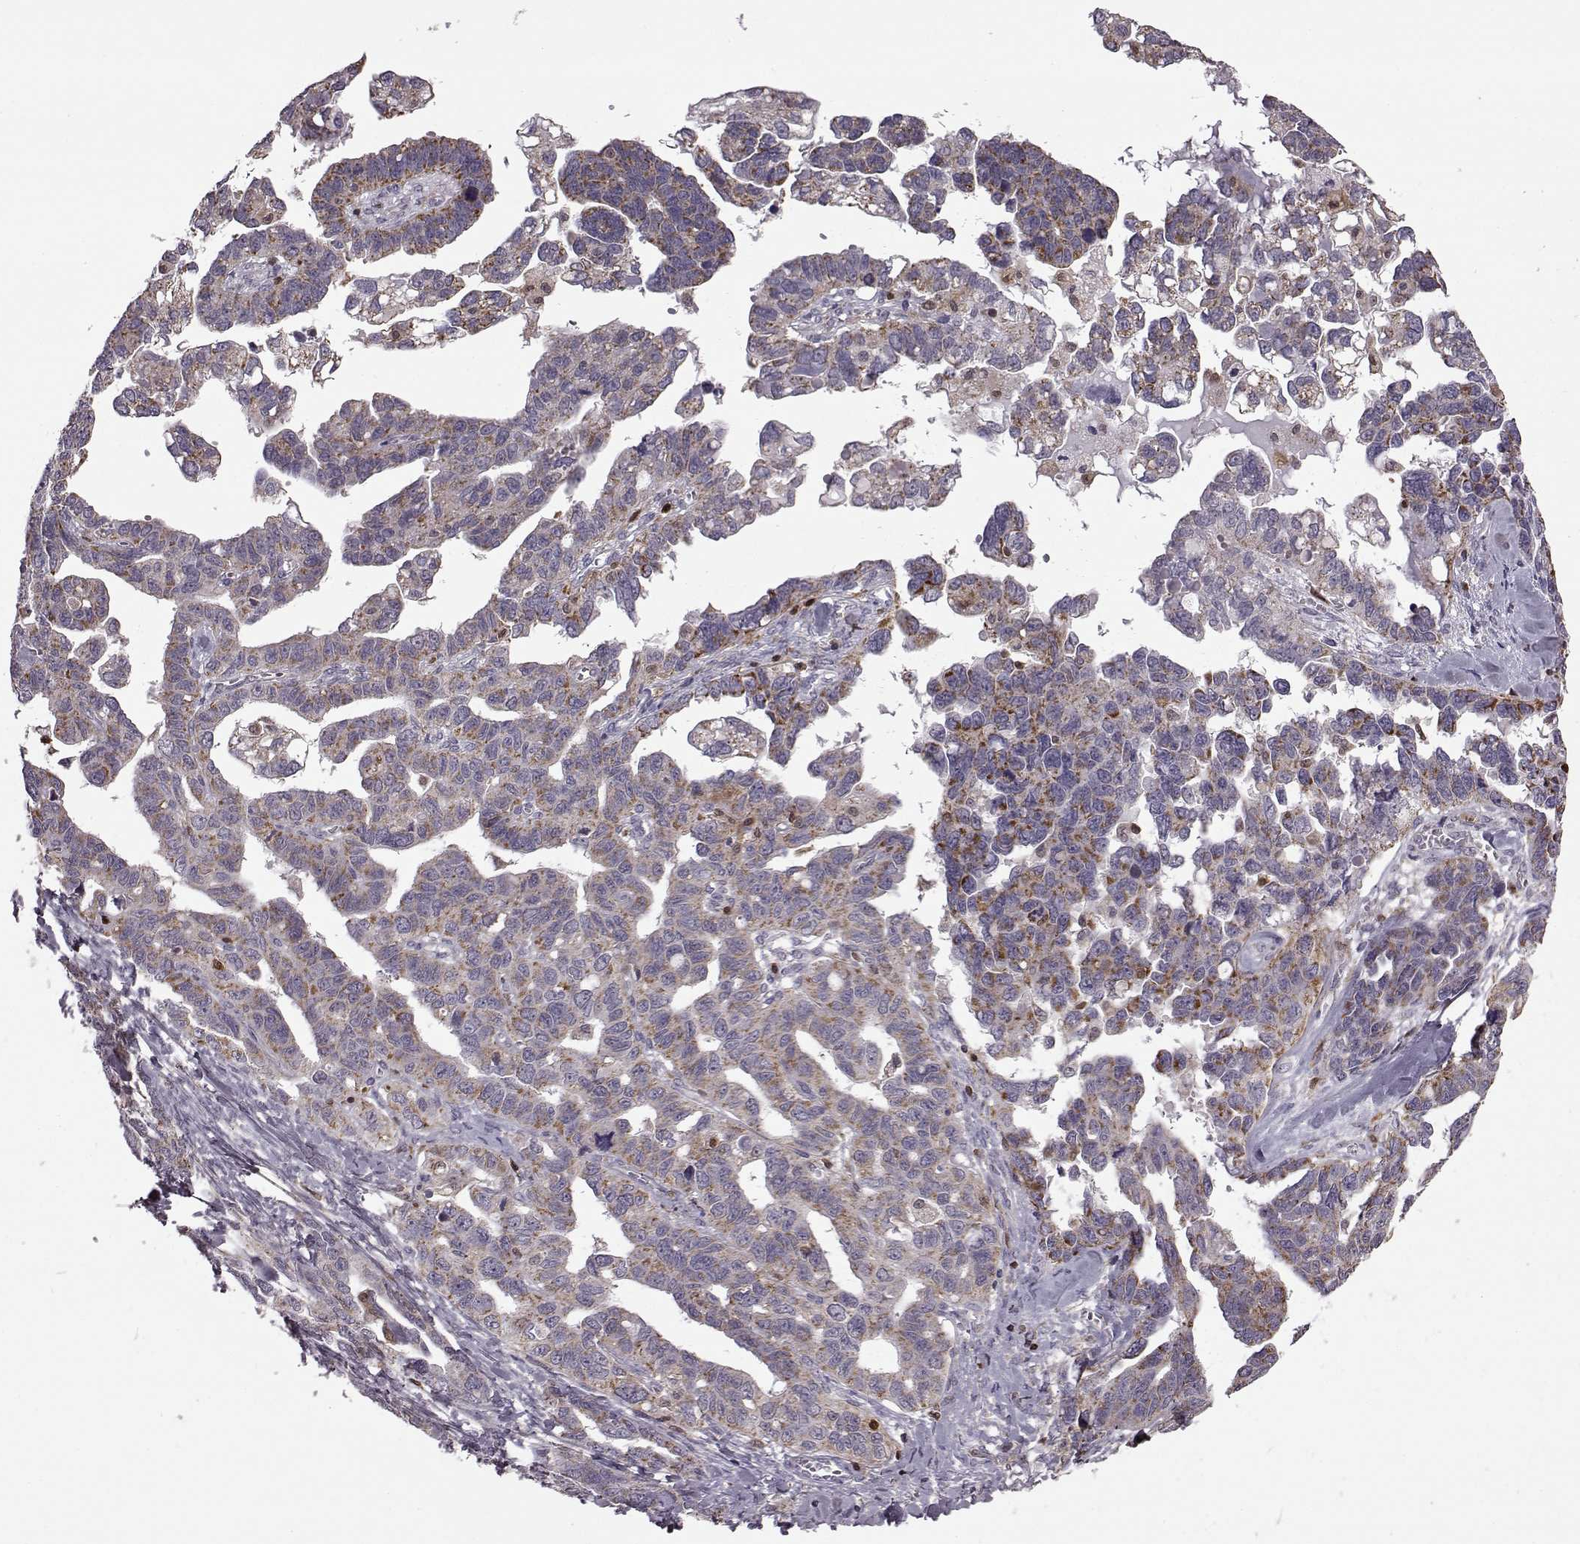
{"staining": {"intensity": "moderate", "quantity": ">75%", "location": "cytoplasmic/membranous"}, "tissue": "ovarian cancer", "cell_type": "Tumor cells", "image_type": "cancer", "snomed": [{"axis": "morphology", "description": "Cystadenocarcinoma, serous, NOS"}, {"axis": "topography", "description": "Ovary"}], "caption": "Immunohistochemical staining of human ovarian cancer (serous cystadenocarcinoma) demonstrates moderate cytoplasmic/membranous protein staining in about >75% of tumor cells.", "gene": "DOK2", "patient": {"sex": "female", "age": 69}}